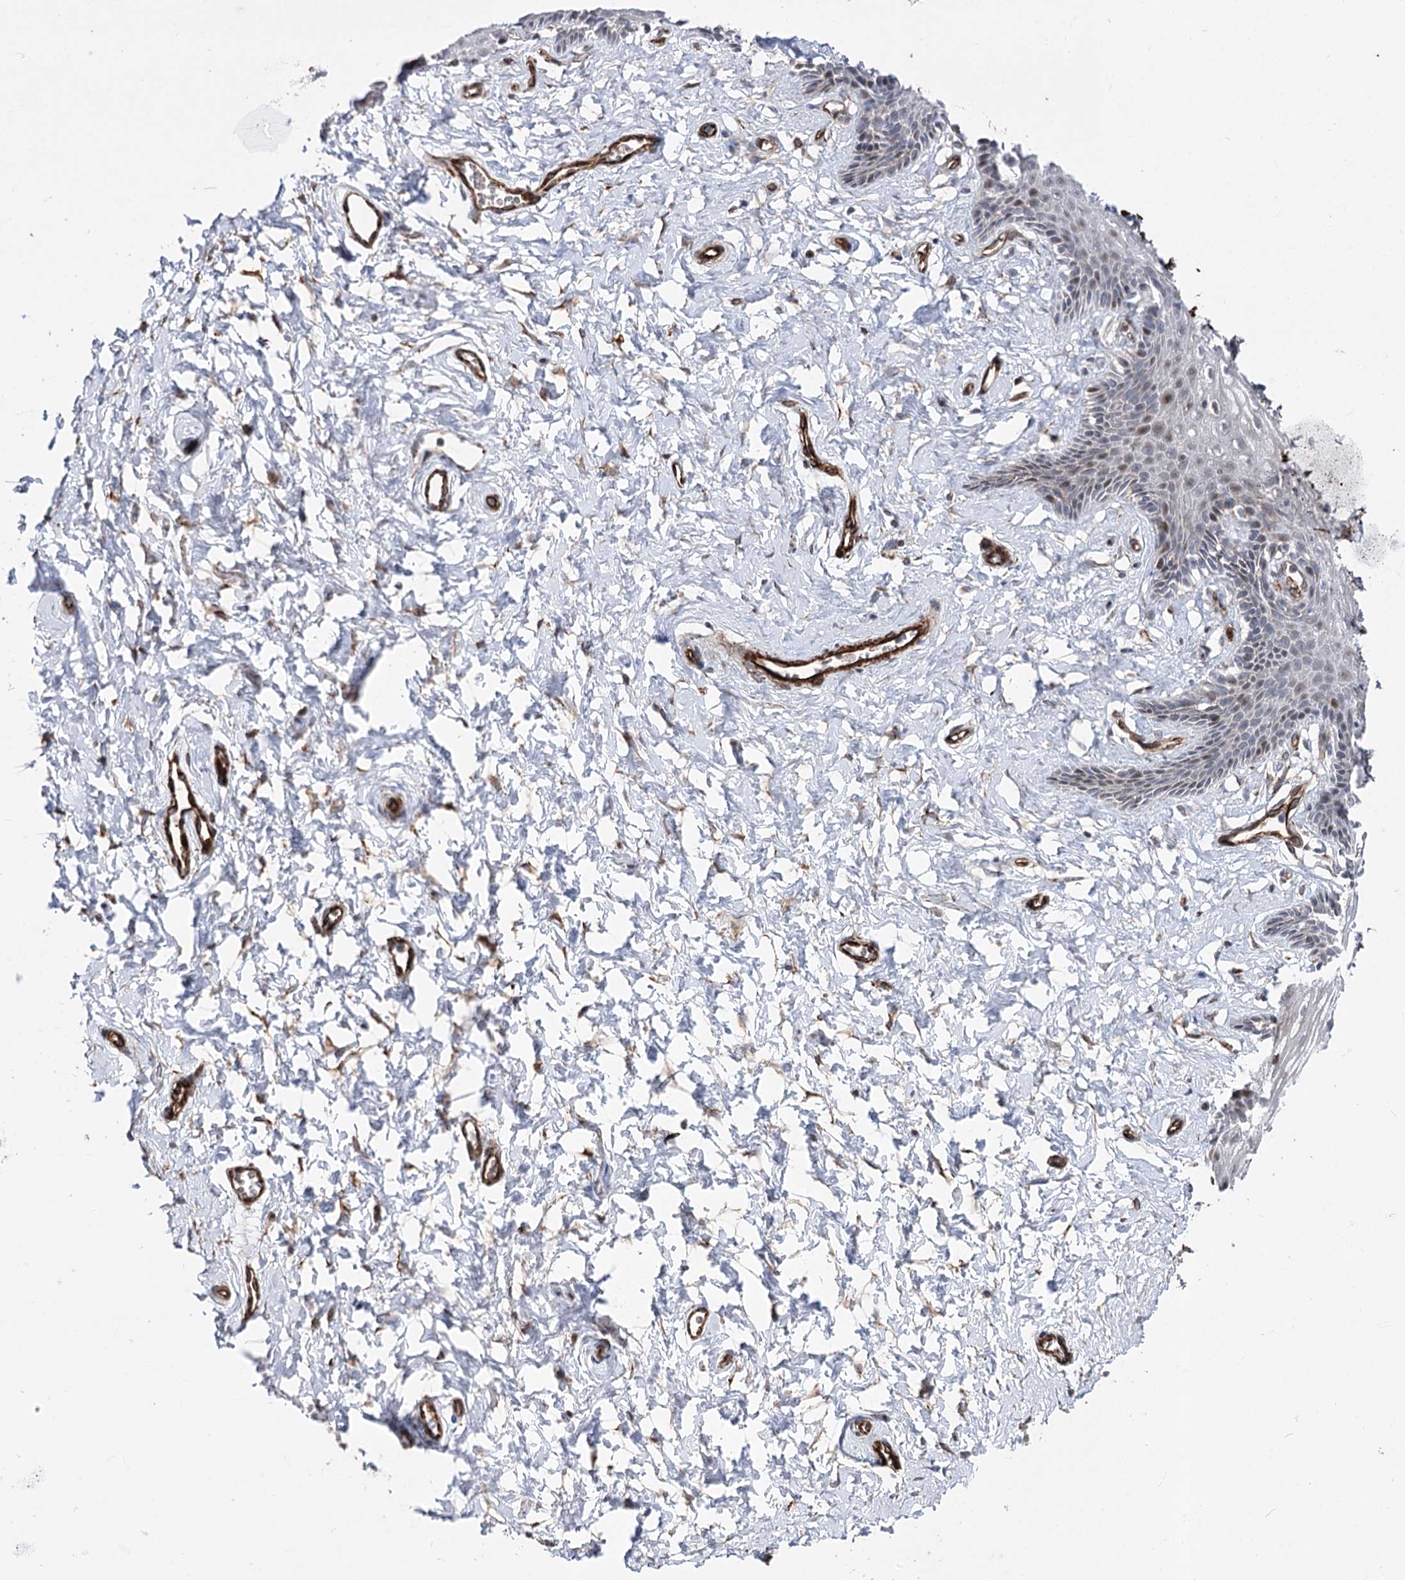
{"staining": {"intensity": "moderate", "quantity": "<25%", "location": "nuclear"}, "tissue": "vagina", "cell_type": "Squamous epithelial cells", "image_type": "normal", "snomed": [{"axis": "morphology", "description": "Normal tissue, NOS"}, {"axis": "topography", "description": "Vagina"}, {"axis": "topography", "description": "Cervix"}], "caption": "A low amount of moderate nuclear staining is appreciated in about <25% of squamous epithelial cells in benign vagina. Immunohistochemistry (ihc) stains the protein in brown and the nuclei are stained blue.", "gene": "ARHGAP20", "patient": {"sex": "female", "age": 40}}